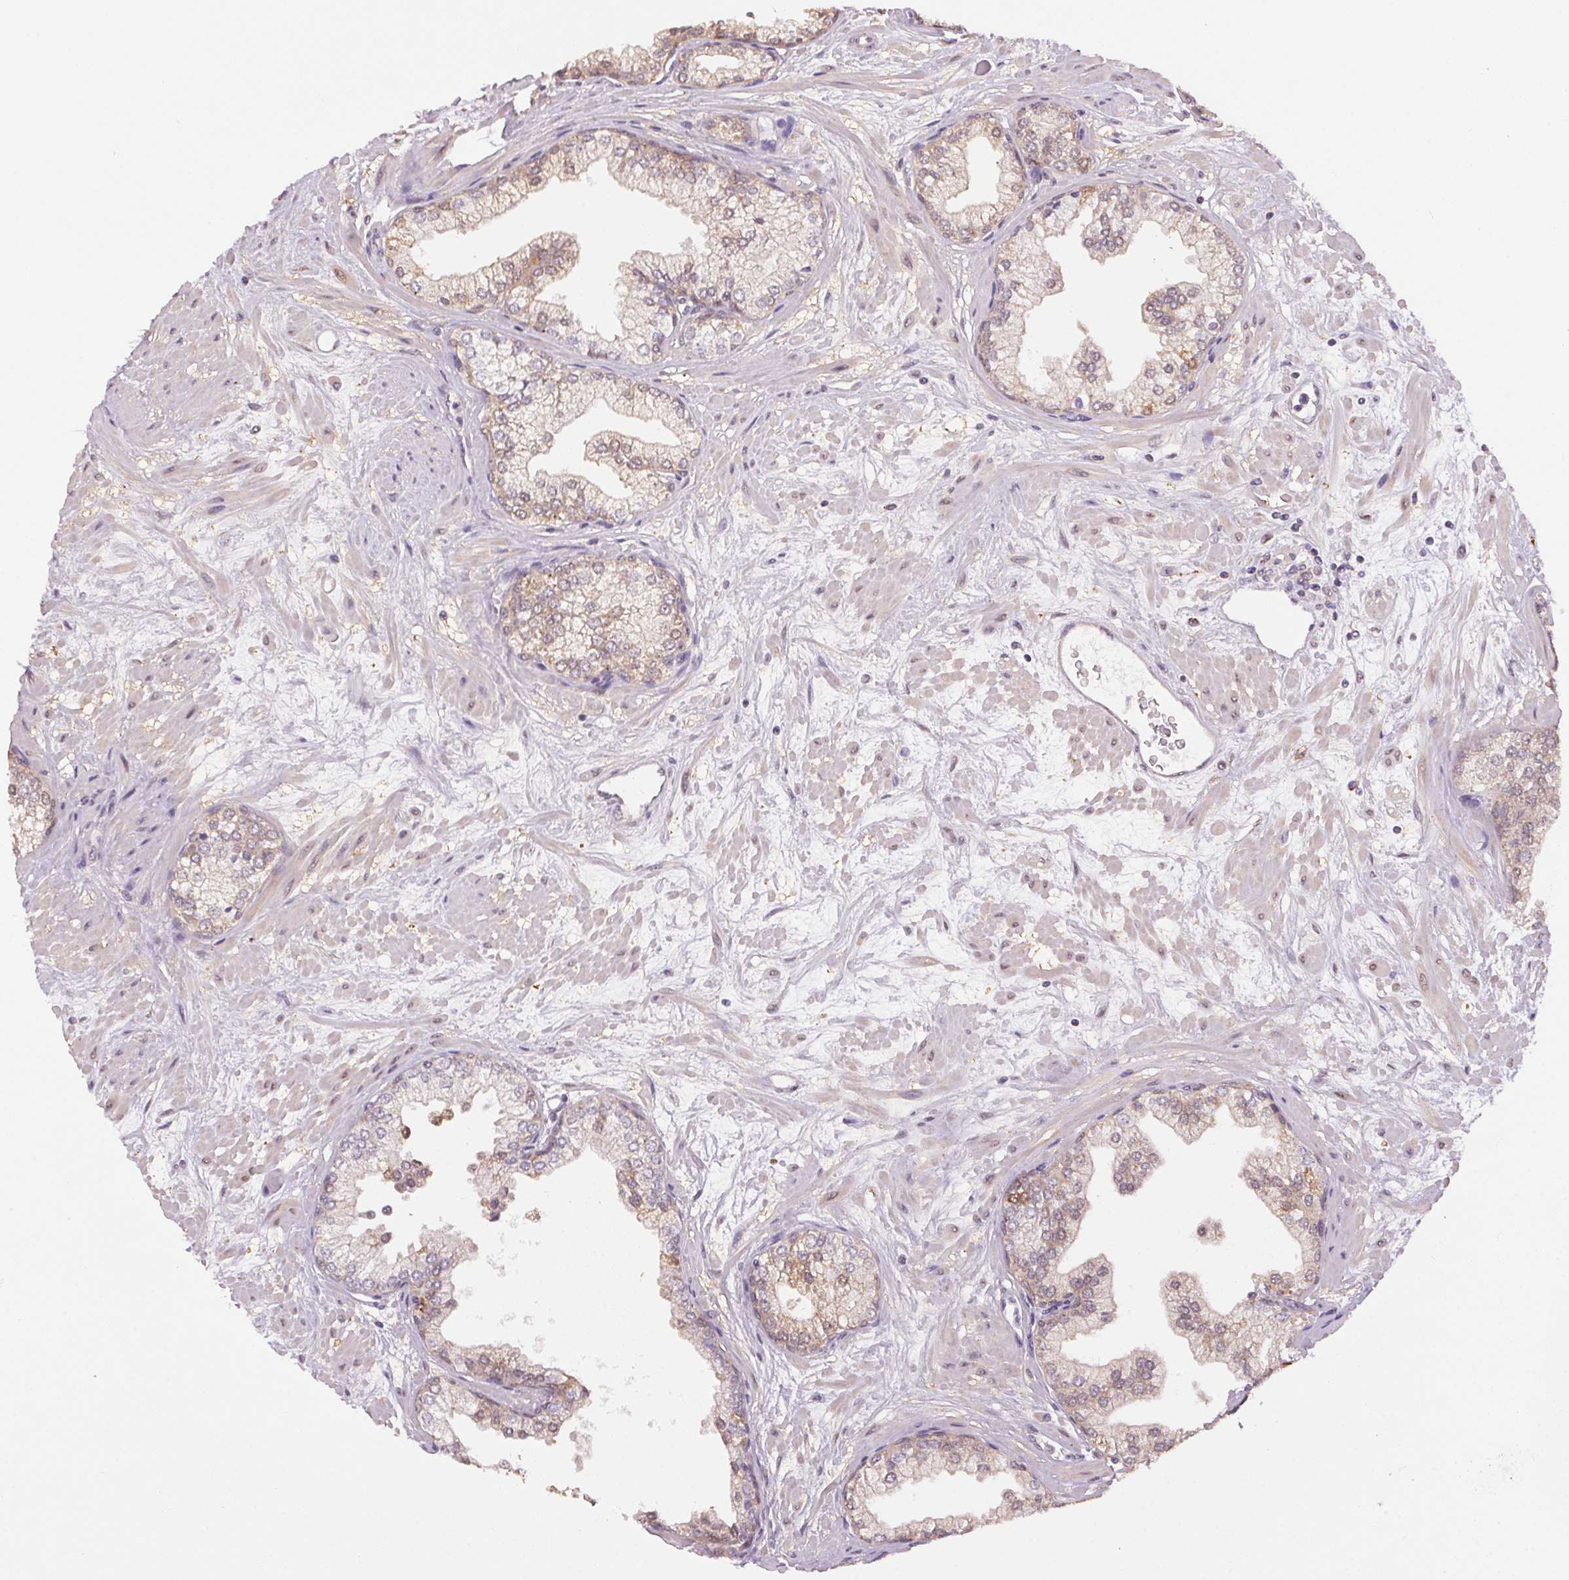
{"staining": {"intensity": "weak", "quantity": ">75%", "location": "cytoplasmic/membranous"}, "tissue": "prostate", "cell_type": "Glandular cells", "image_type": "normal", "snomed": [{"axis": "morphology", "description": "Normal tissue, NOS"}, {"axis": "topography", "description": "Prostate"}, {"axis": "topography", "description": "Peripheral nerve tissue"}], "caption": "The micrograph shows a brown stain indicating the presence of a protein in the cytoplasmic/membranous of glandular cells in prostate.", "gene": "ADH5", "patient": {"sex": "male", "age": 61}}